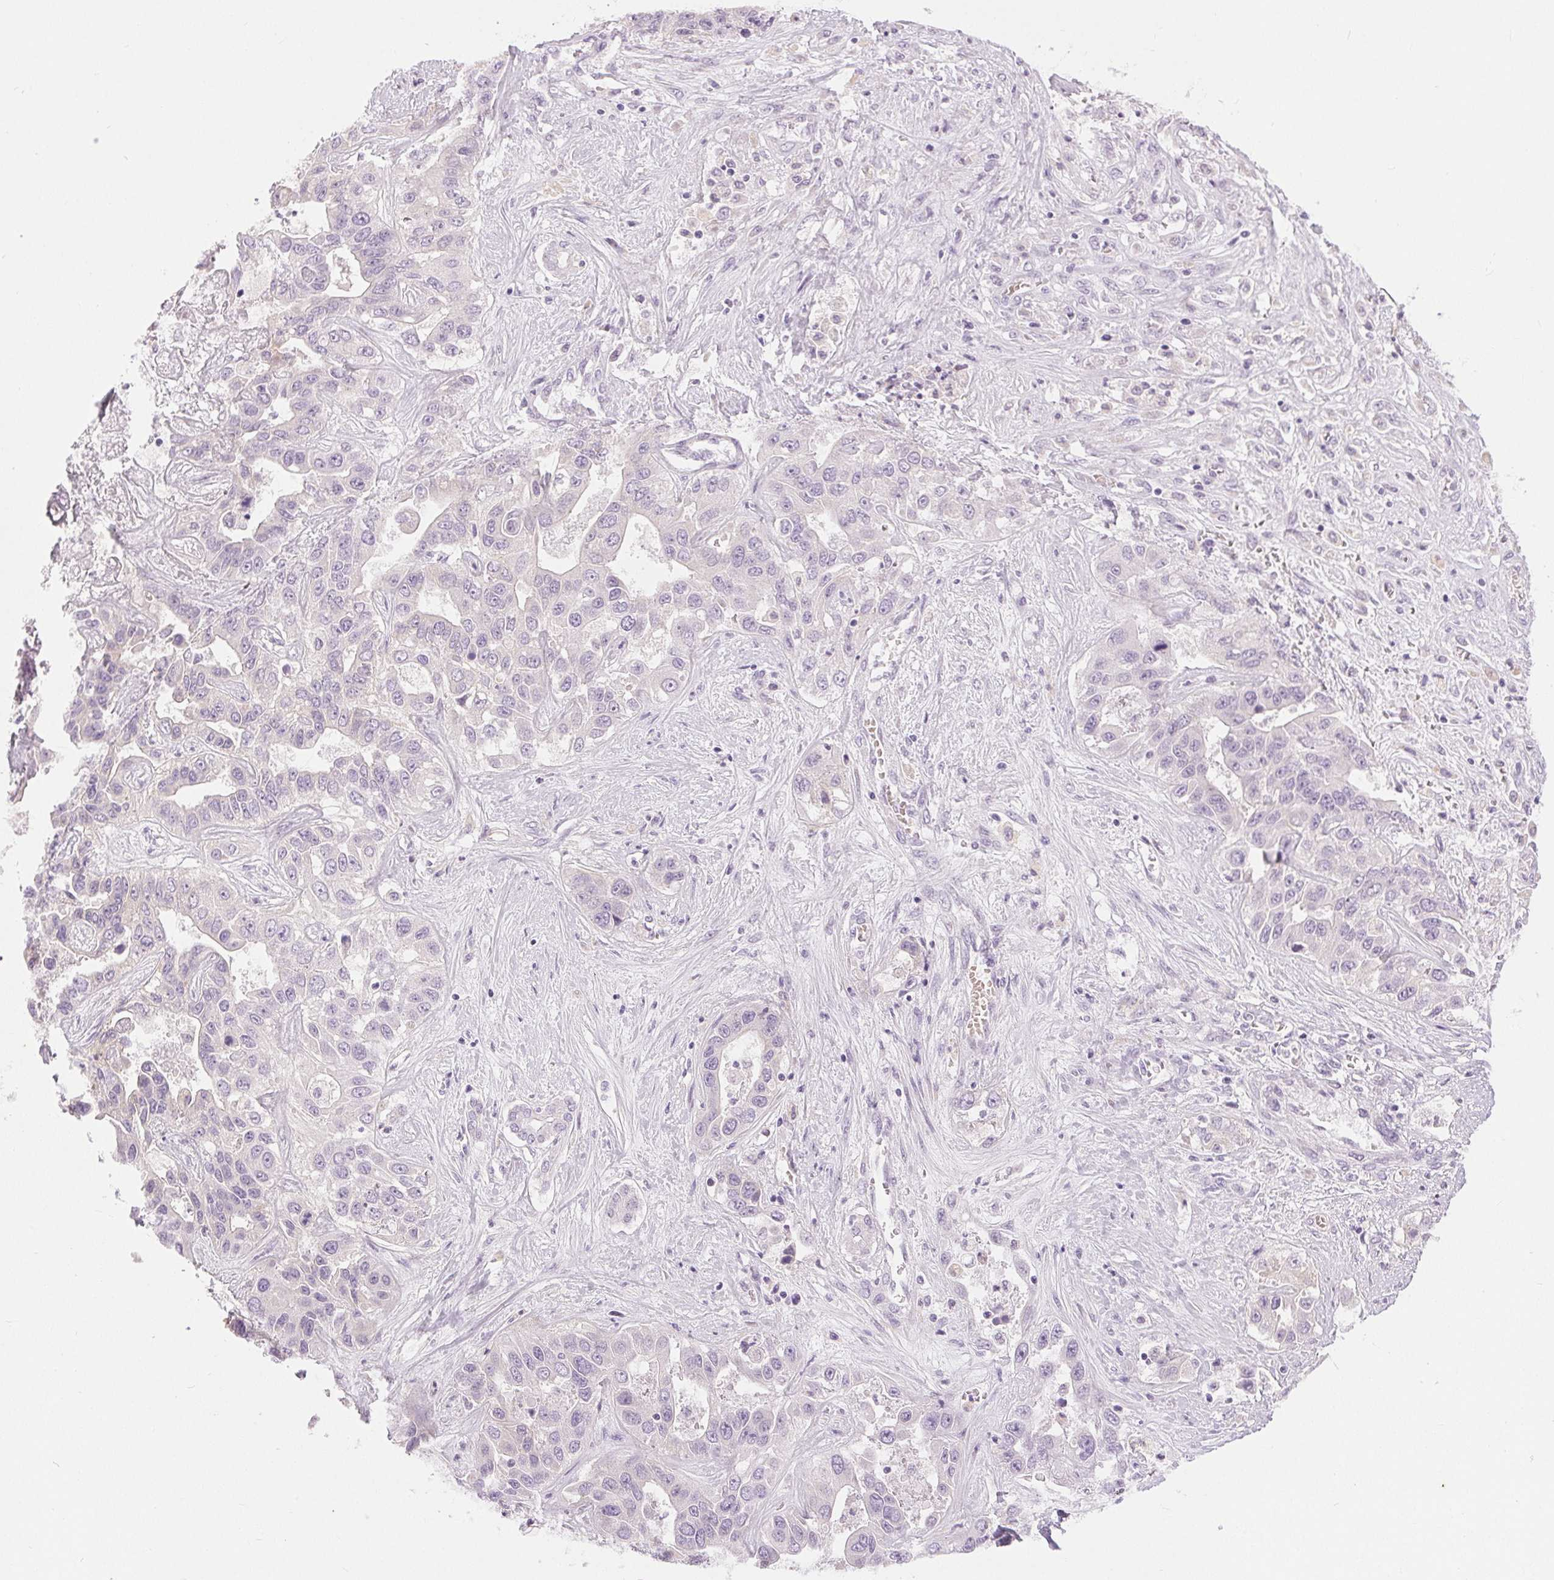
{"staining": {"intensity": "negative", "quantity": "none", "location": "none"}, "tissue": "liver cancer", "cell_type": "Tumor cells", "image_type": "cancer", "snomed": [{"axis": "morphology", "description": "Cholangiocarcinoma"}, {"axis": "topography", "description": "Liver"}], "caption": "Human cholangiocarcinoma (liver) stained for a protein using immunohistochemistry reveals no staining in tumor cells.", "gene": "DSG3", "patient": {"sex": "female", "age": 52}}